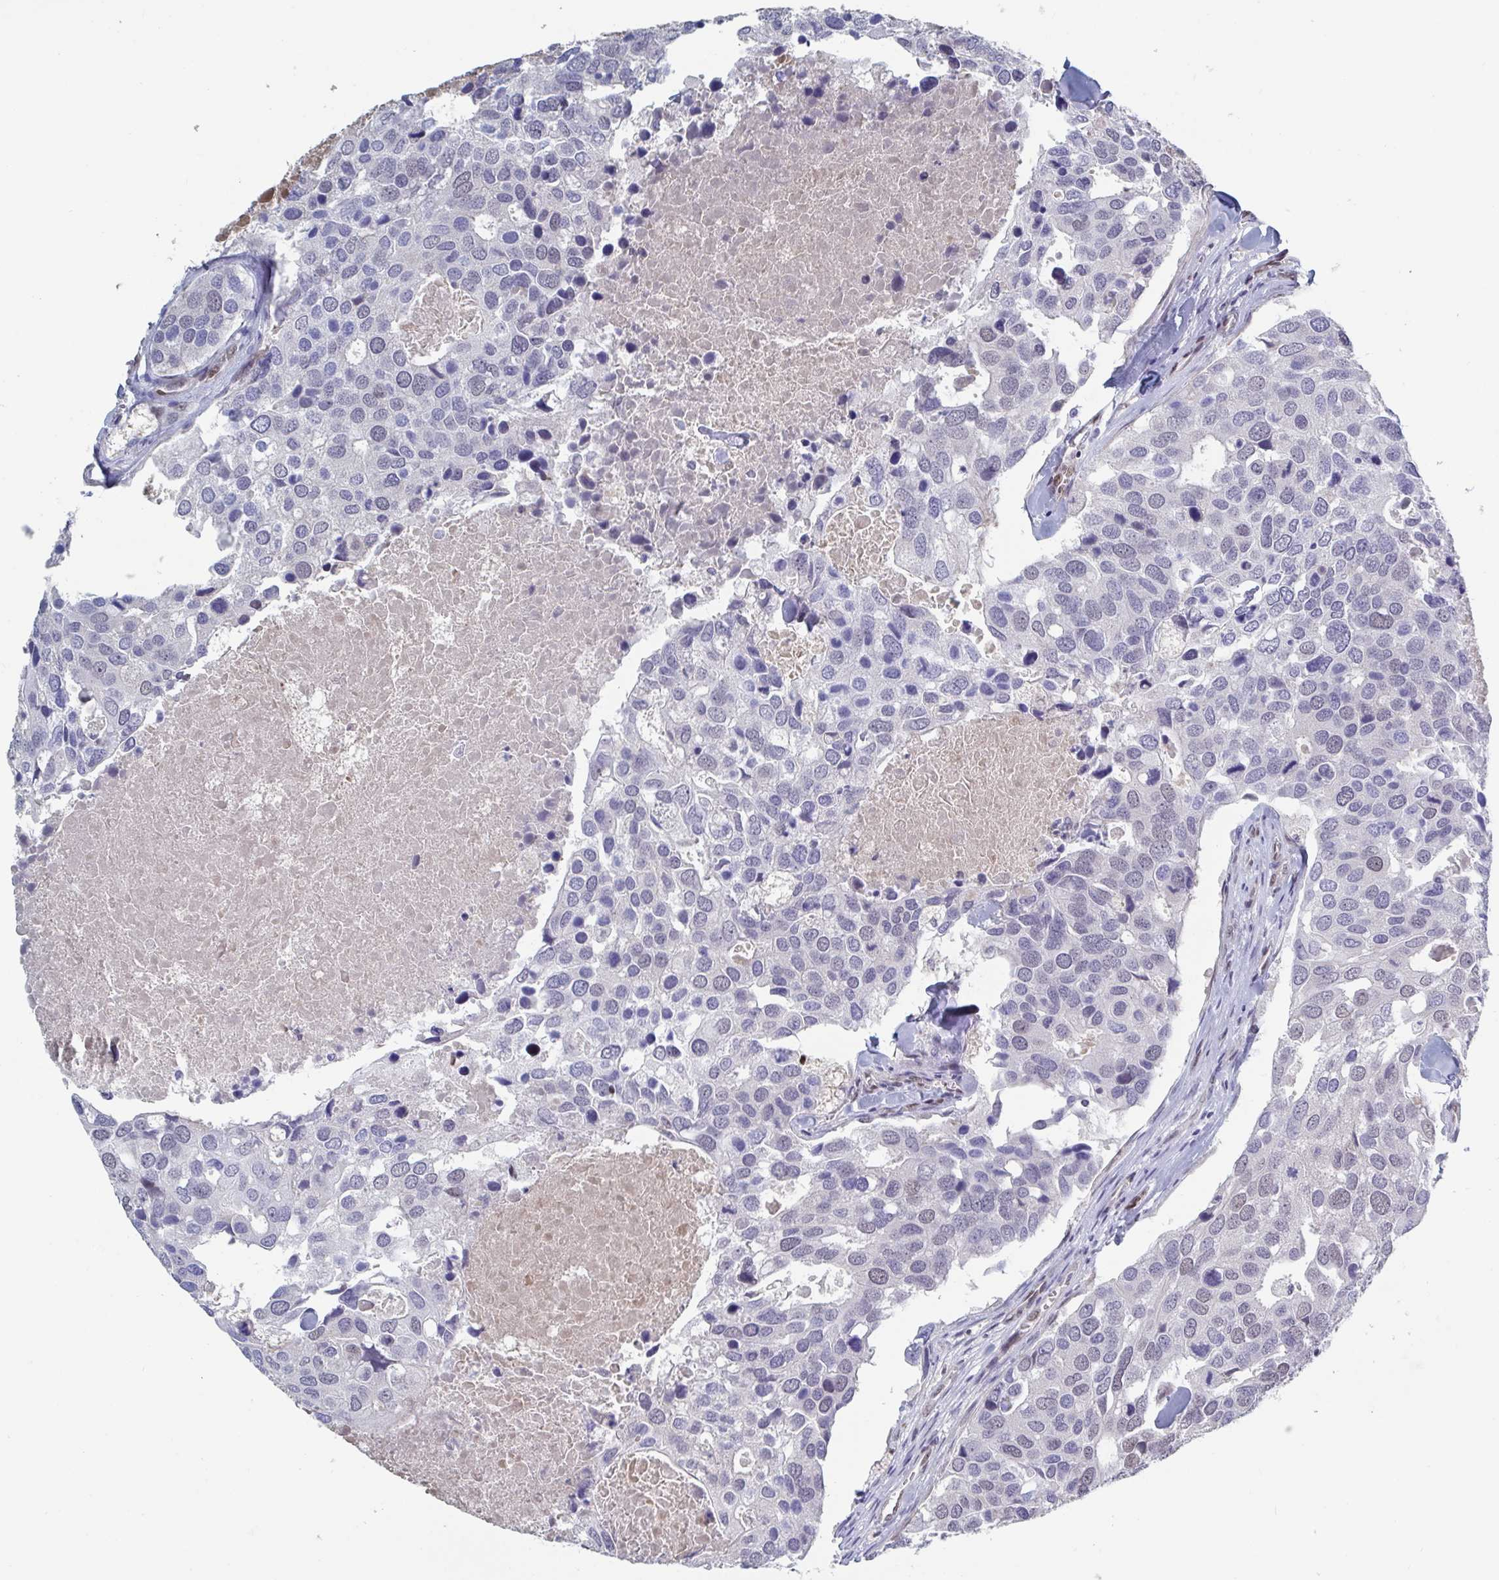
{"staining": {"intensity": "weak", "quantity": "<25%", "location": "nuclear"}, "tissue": "breast cancer", "cell_type": "Tumor cells", "image_type": "cancer", "snomed": [{"axis": "morphology", "description": "Duct carcinoma"}, {"axis": "topography", "description": "Breast"}], "caption": "A histopathology image of human breast cancer (invasive ductal carcinoma) is negative for staining in tumor cells. (Brightfield microscopy of DAB (3,3'-diaminobenzidine) IHC at high magnification).", "gene": "BCL7B", "patient": {"sex": "female", "age": 83}}